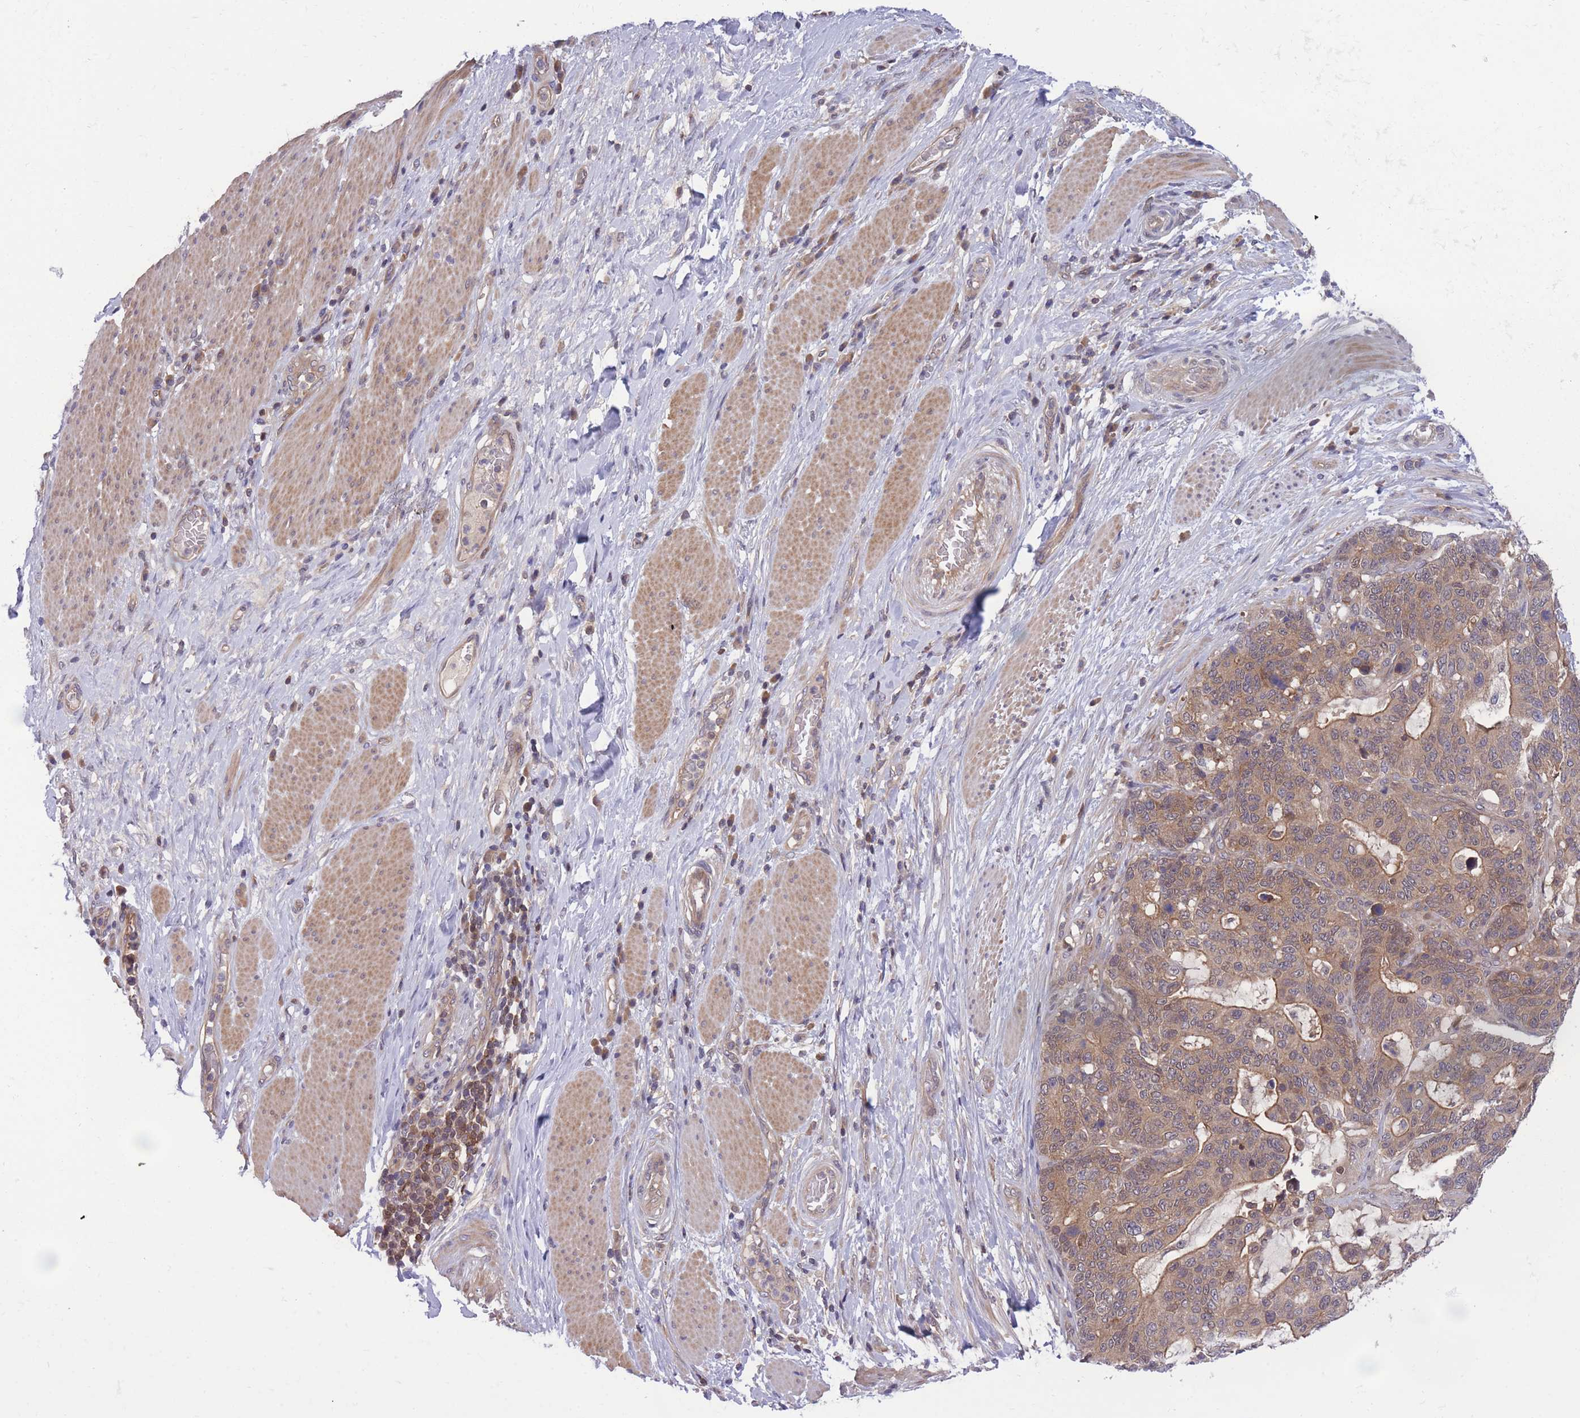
{"staining": {"intensity": "moderate", "quantity": ">75%", "location": "cytoplasmic/membranous"}, "tissue": "stomach cancer", "cell_type": "Tumor cells", "image_type": "cancer", "snomed": [{"axis": "morphology", "description": "Normal tissue, NOS"}, {"axis": "morphology", "description": "Adenocarcinoma, NOS"}, {"axis": "topography", "description": "Stomach"}], "caption": "This is an image of IHC staining of adenocarcinoma (stomach), which shows moderate staining in the cytoplasmic/membranous of tumor cells.", "gene": "UBE2N", "patient": {"sex": "female", "age": 64}}